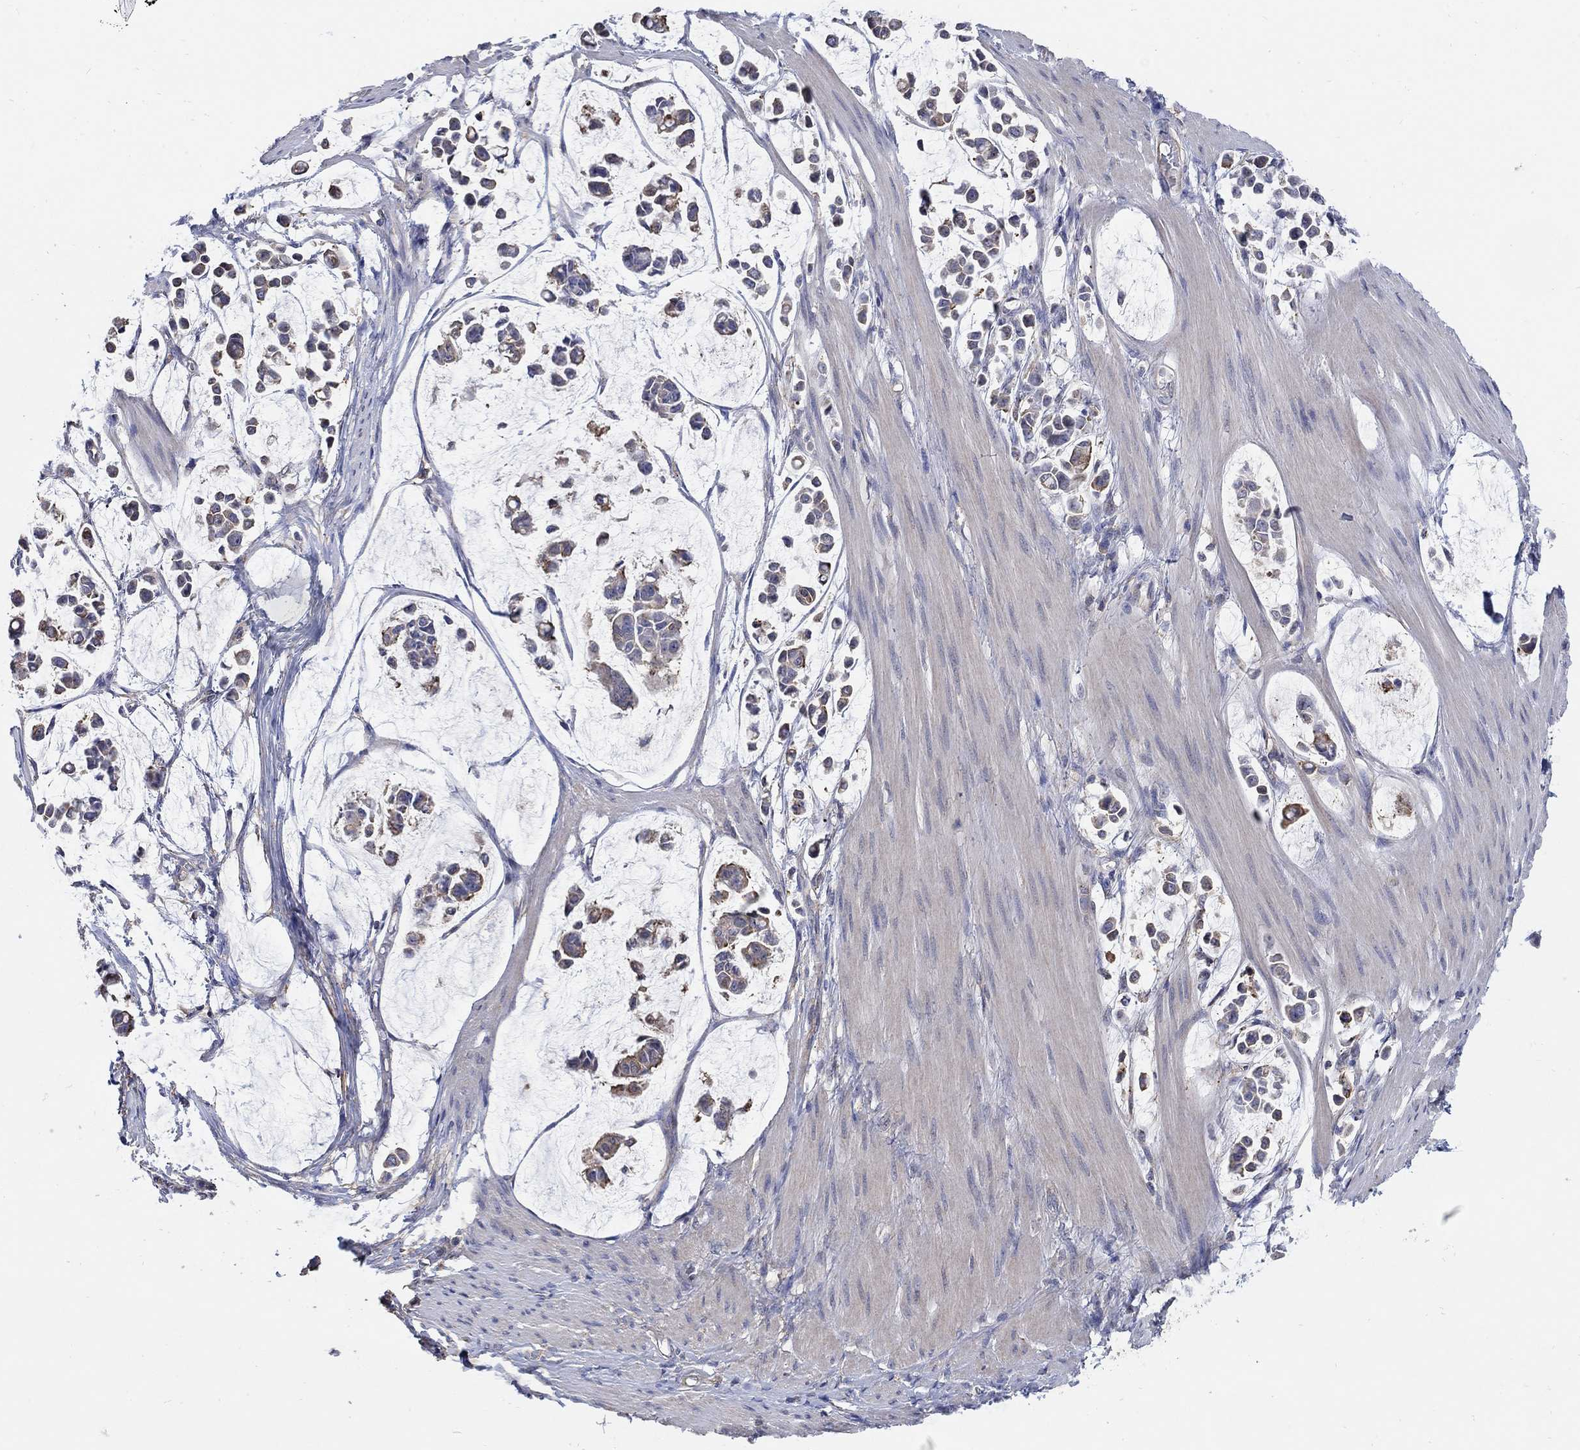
{"staining": {"intensity": "weak", "quantity": "25%-75%", "location": "cytoplasmic/membranous"}, "tissue": "stomach cancer", "cell_type": "Tumor cells", "image_type": "cancer", "snomed": [{"axis": "morphology", "description": "Adenocarcinoma, NOS"}, {"axis": "topography", "description": "Stomach"}], "caption": "Protein analysis of stomach adenocarcinoma tissue exhibits weak cytoplasmic/membranous positivity in approximately 25%-75% of tumor cells.", "gene": "TEKT3", "patient": {"sex": "male", "age": 82}}